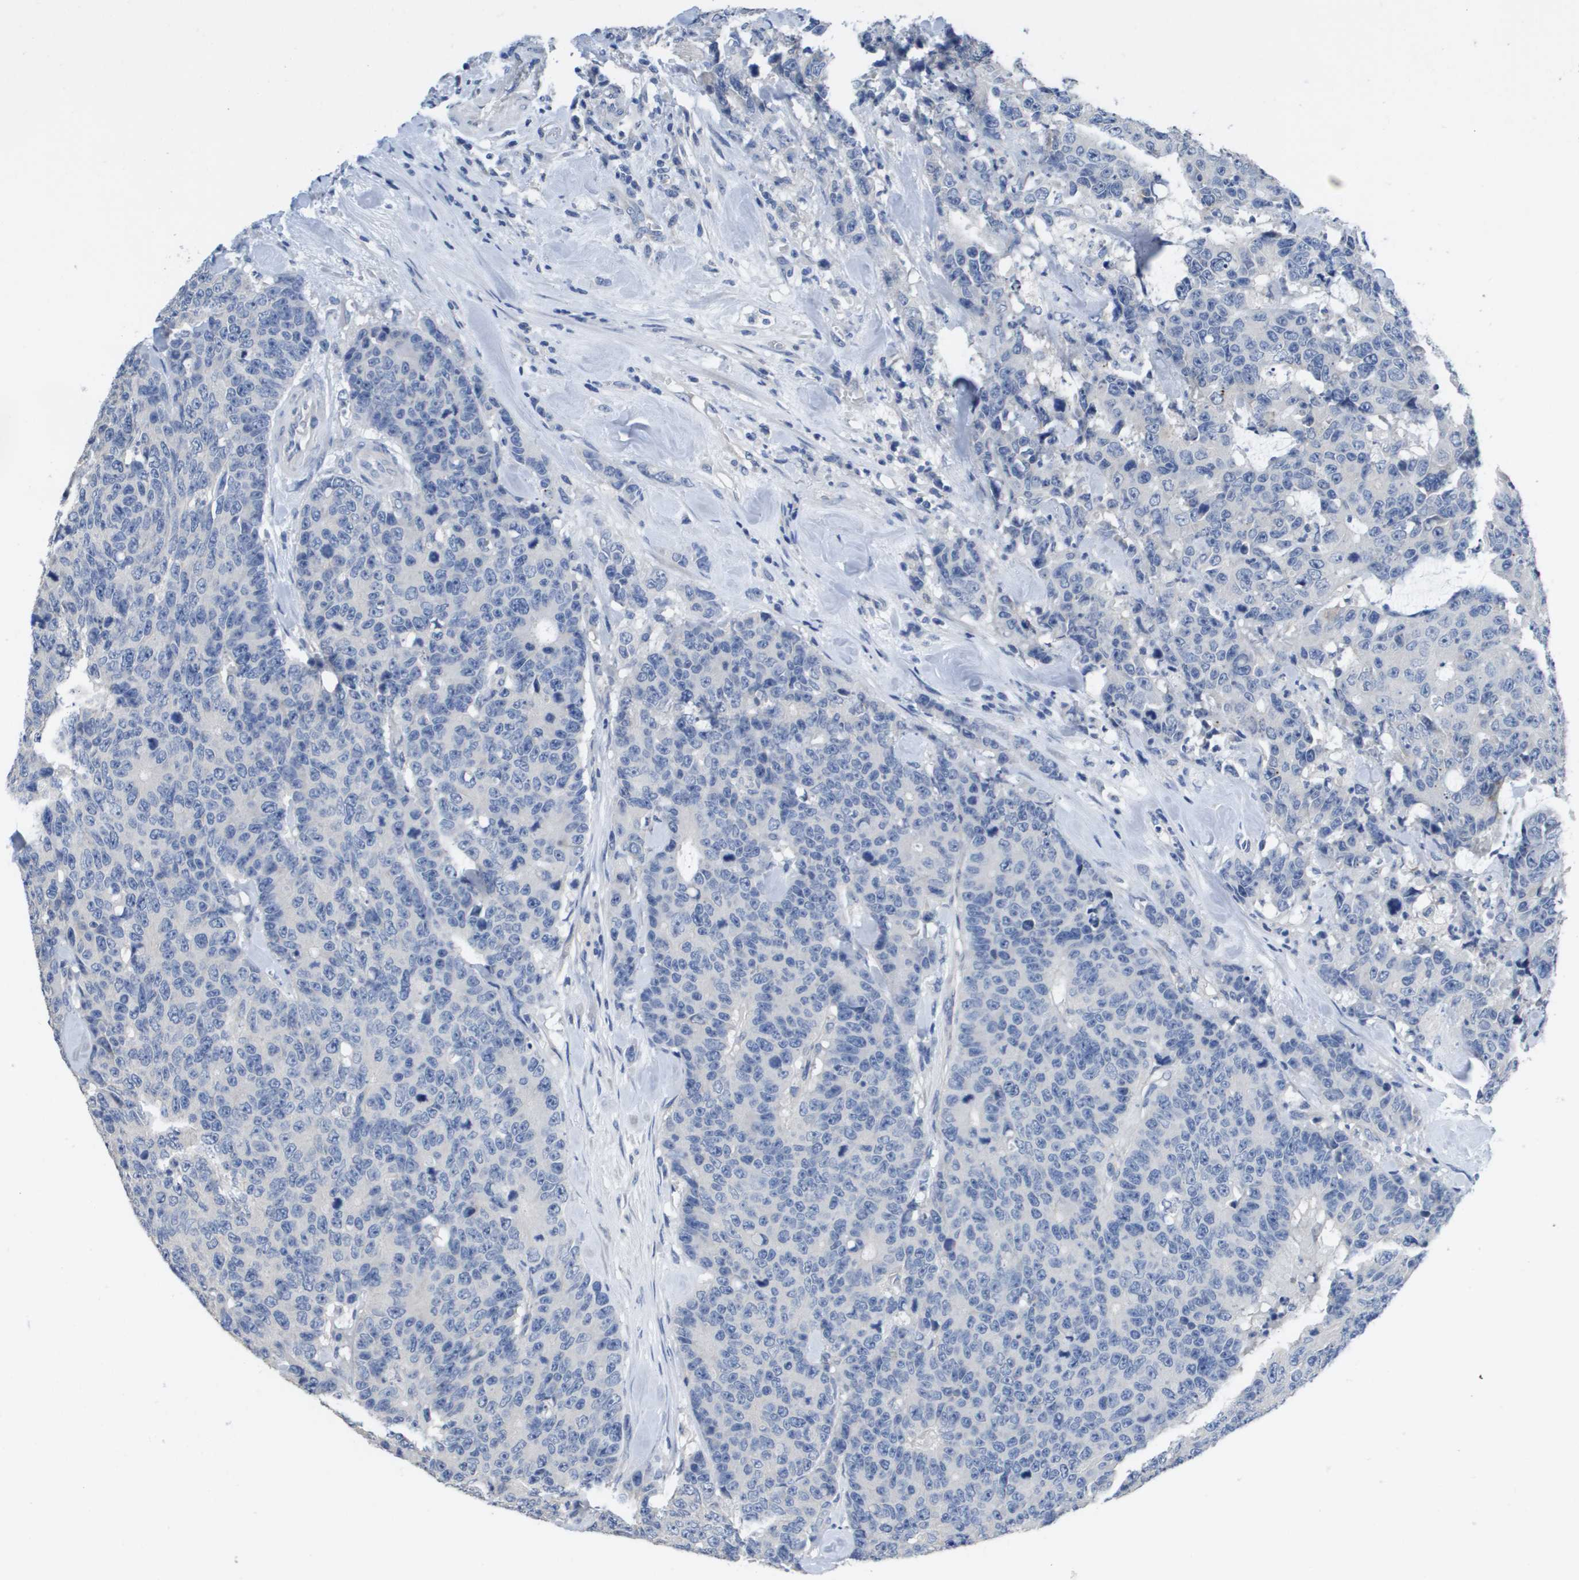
{"staining": {"intensity": "negative", "quantity": "none", "location": "none"}, "tissue": "colorectal cancer", "cell_type": "Tumor cells", "image_type": "cancer", "snomed": [{"axis": "morphology", "description": "Adenocarcinoma, NOS"}, {"axis": "topography", "description": "Colon"}], "caption": "Immunohistochemistry (IHC) of human colorectal adenocarcinoma reveals no staining in tumor cells.", "gene": "CA9", "patient": {"sex": "female", "age": 86}}